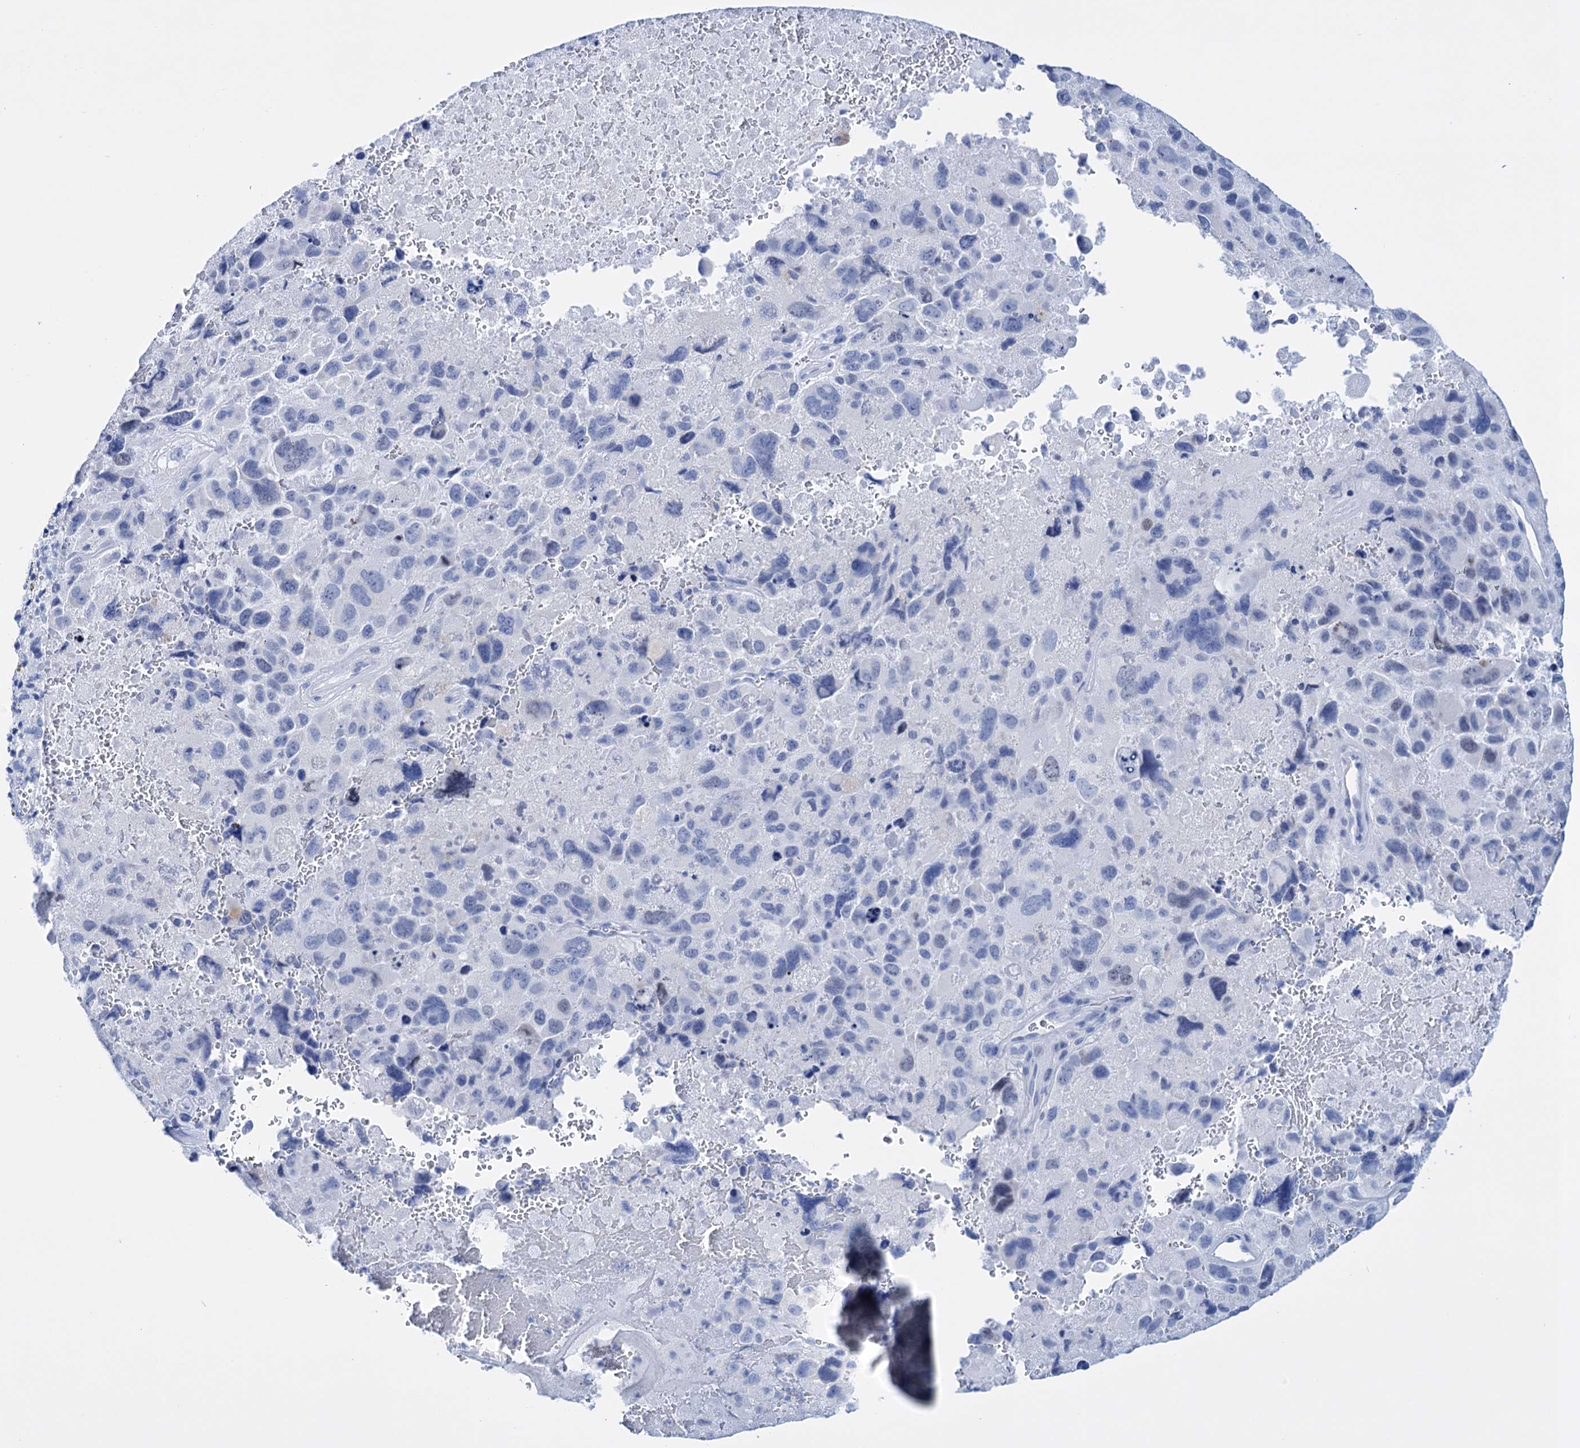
{"staining": {"intensity": "negative", "quantity": "none", "location": "none"}, "tissue": "melanoma", "cell_type": "Tumor cells", "image_type": "cancer", "snomed": [{"axis": "morphology", "description": "Malignant melanoma, Metastatic site"}, {"axis": "topography", "description": "Brain"}], "caption": "This is a image of immunohistochemistry (IHC) staining of melanoma, which shows no expression in tumor cells.", "gene": "FBXW12", "patient": {"sex": "female", "age": 53}}